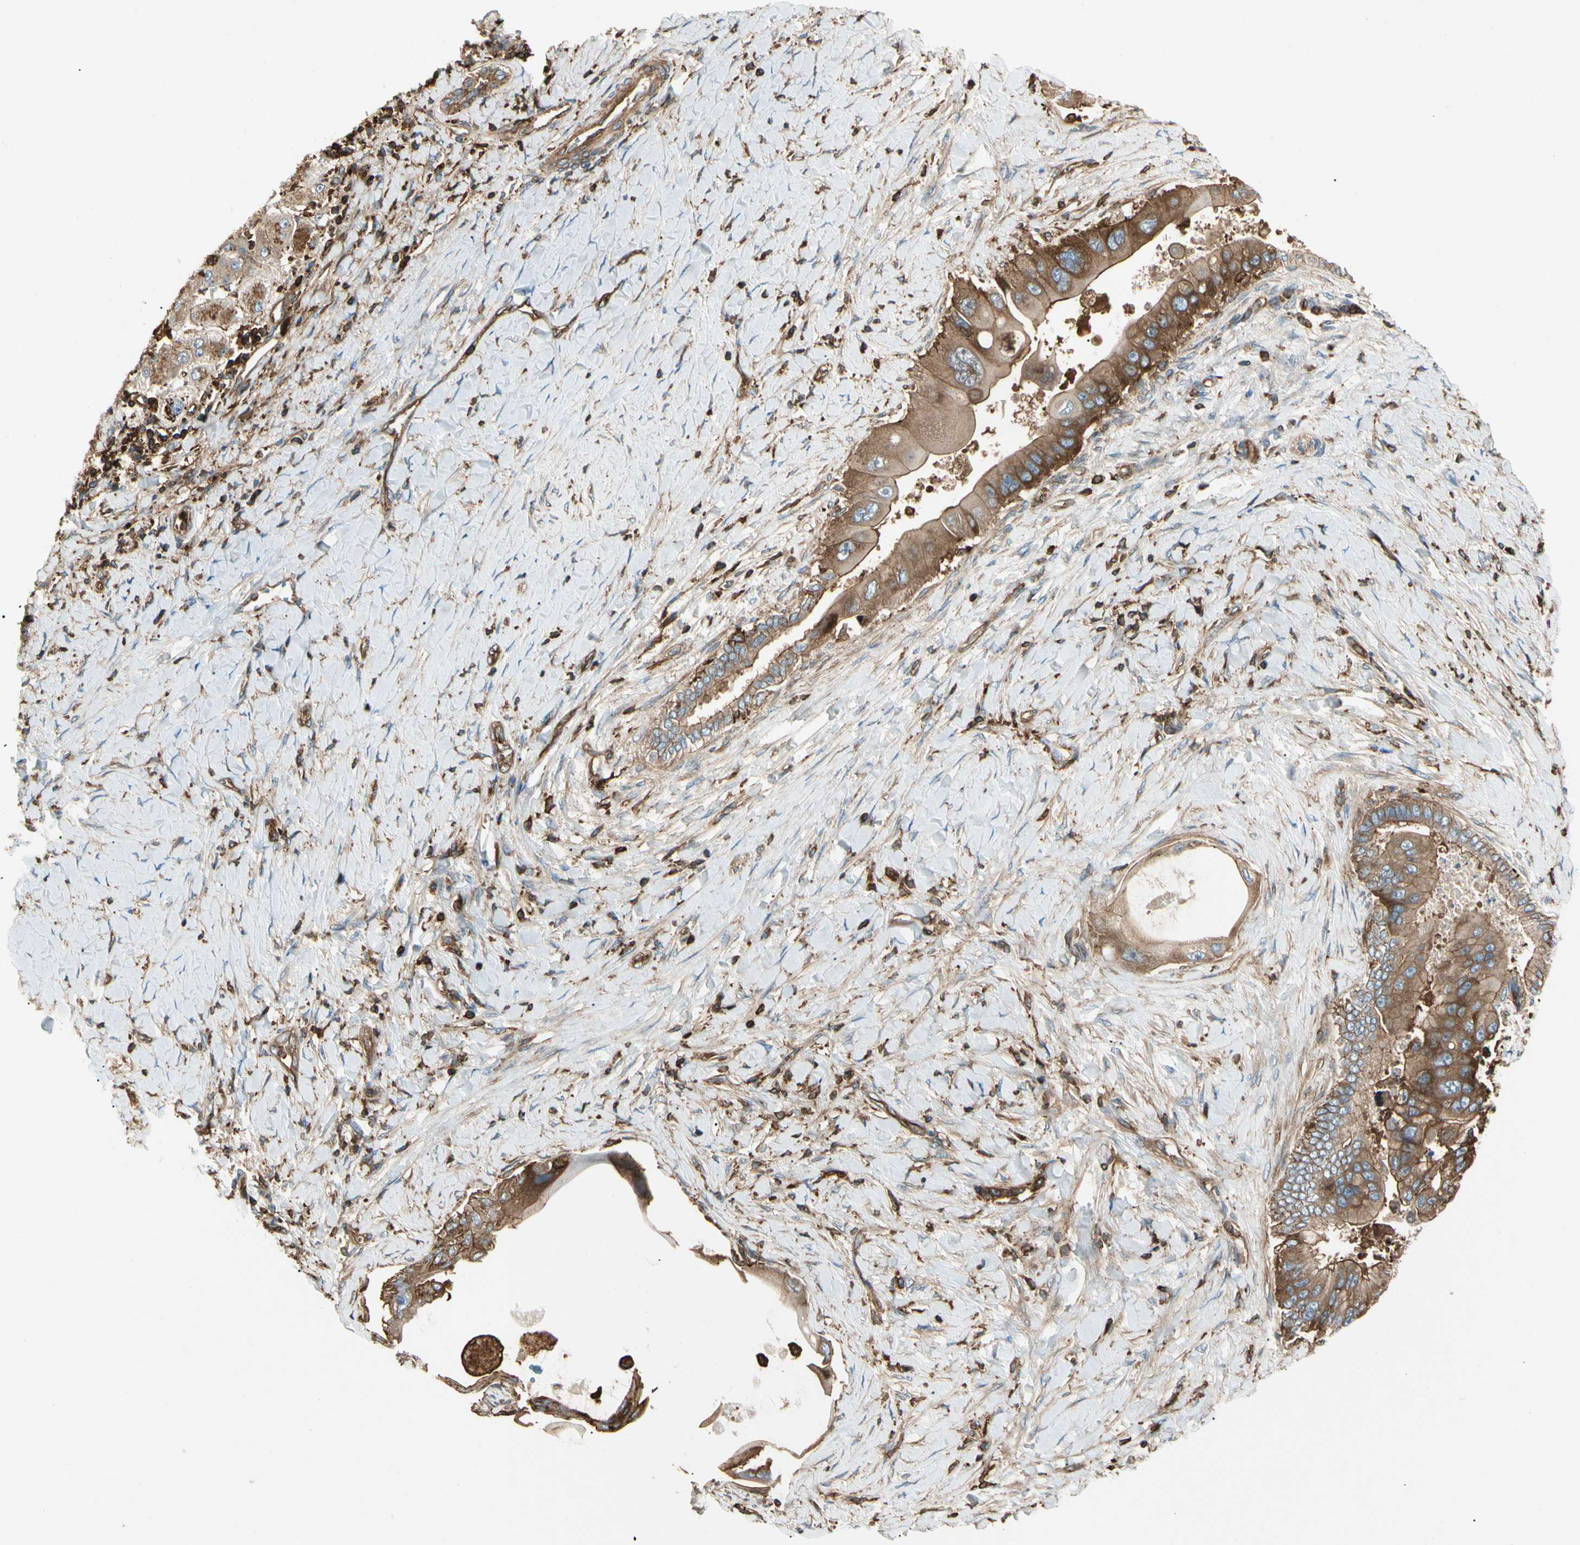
{"staining": {"intensity": "moderate", "quantity": ">75%", "location": "cytoplasmic/membranous"}, "tissue": "liver cancer", "cell_type": "Tumor cells", "image_type": "cancer", "snomed": [{"axis": "morphology", "description": "Normal tissue, NOS"}, {"axis": "morphology", "description": "Cholangiocarcinoma"}, {"axis": "topography", "description": "Liver"}, {"axis": "topography", "description": "Peripheral nerve tissue"}], "caption": "An image of human liver cancer (cholangiocarcinoma) stained for a protein demonstrates moderate cytoplasmic/membranous brown staining in tumor cells.", "gene": "ARPC2", "patient": {"sex": "male", "age": 50}}